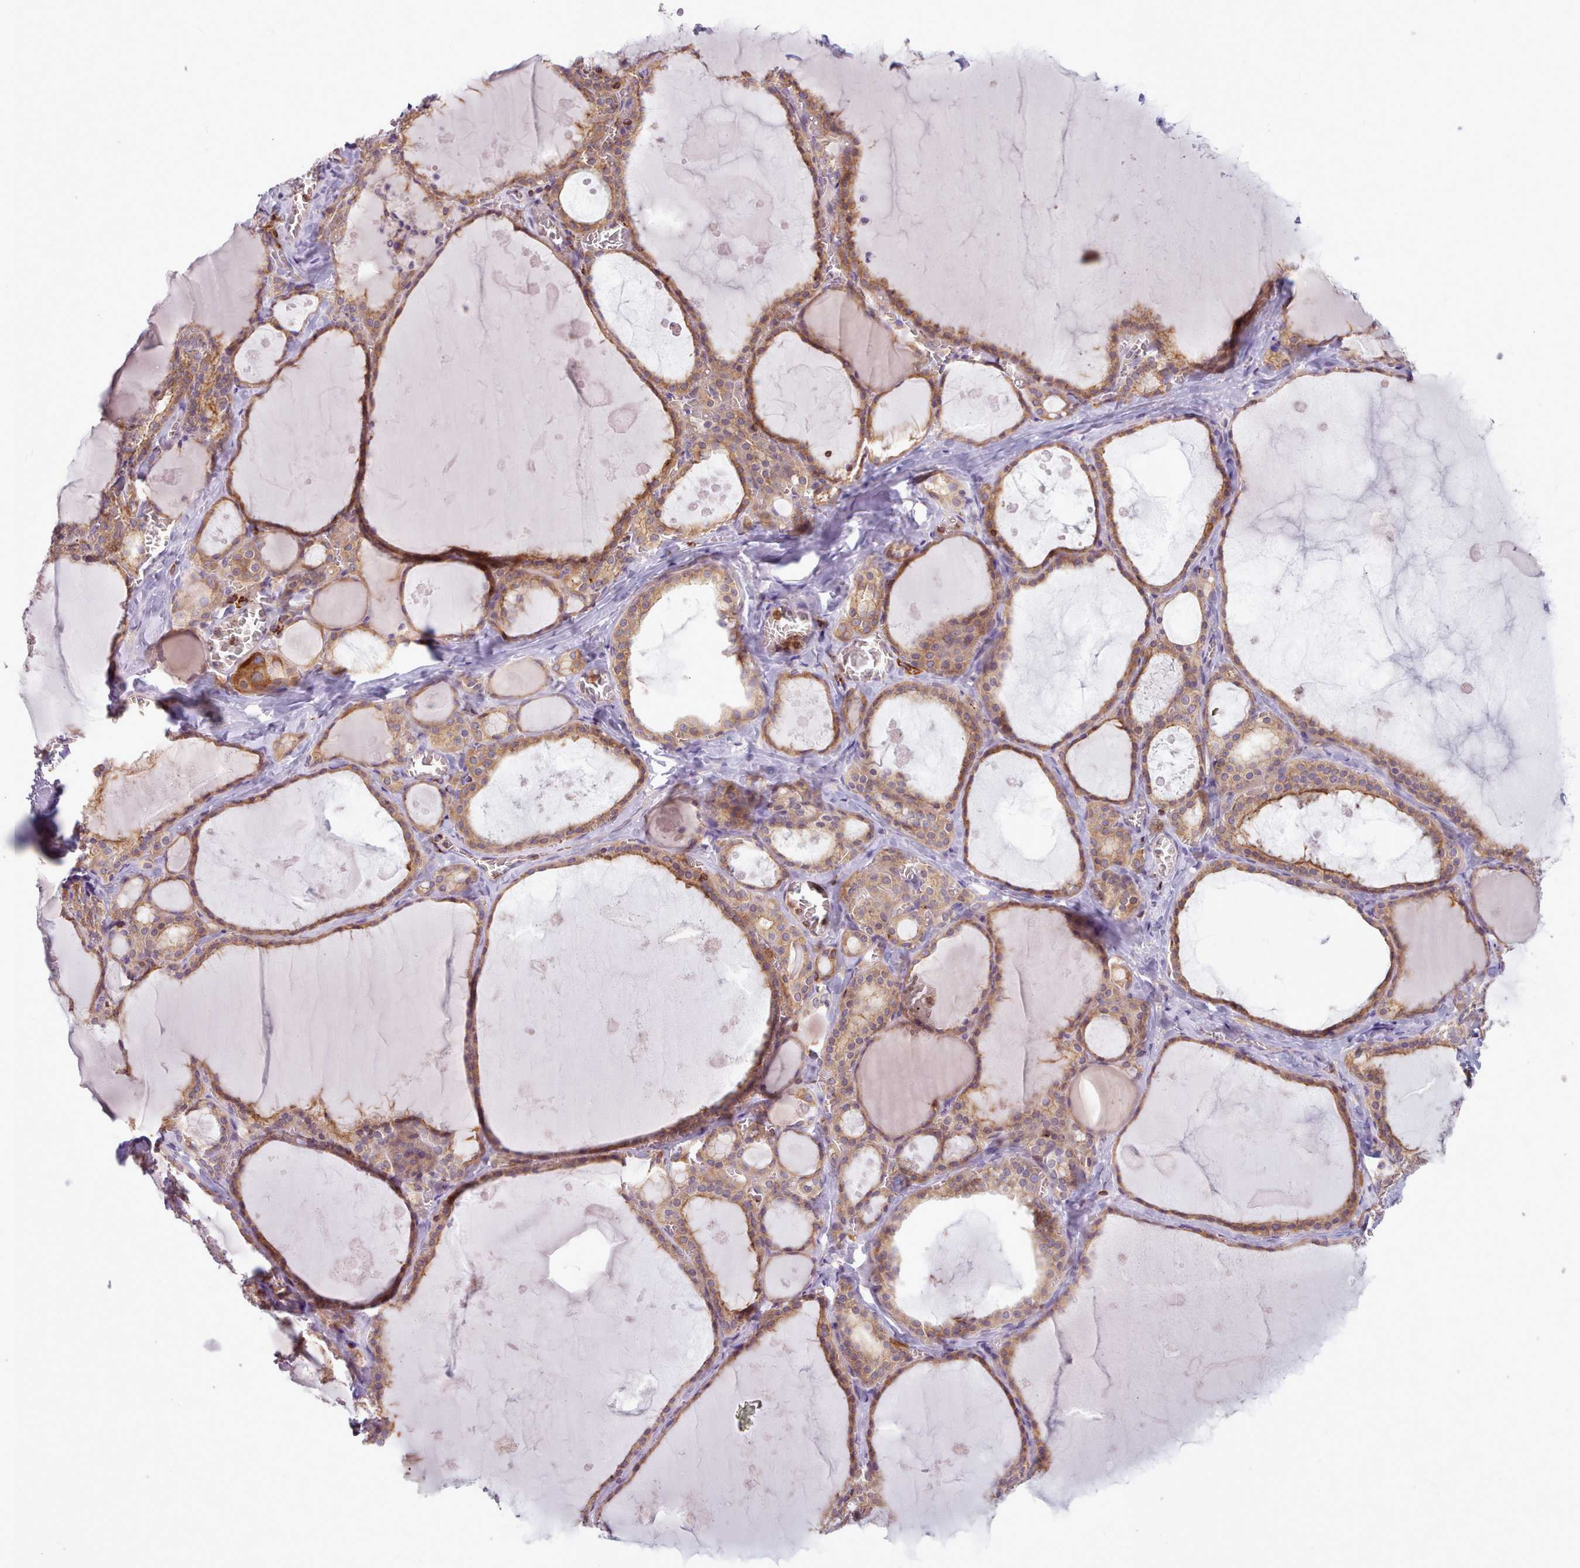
{"staining": {"intensity": "moderate", "quantity": ">75%", "location": "cytoplasmic/membranous"}, "tissue": "thyroid gland", "cell_type": "Glandular cells", "image_type": "normal", "snomed": [{"axis": "morphology", "description": "Normal tissue, NOS"}, {"axis": "topography", "description": "Thyroid gland"}], "caption": "Unremarkable thyroid gland was stained to show a protein in brown. There is medium levels of moderate cytoplasmic/membranous expression in about >75% of glandular cells. Nuclei are stained in blue.", "gene": "CRYBG1", "patient": {"sex": "male", "age": 56}}